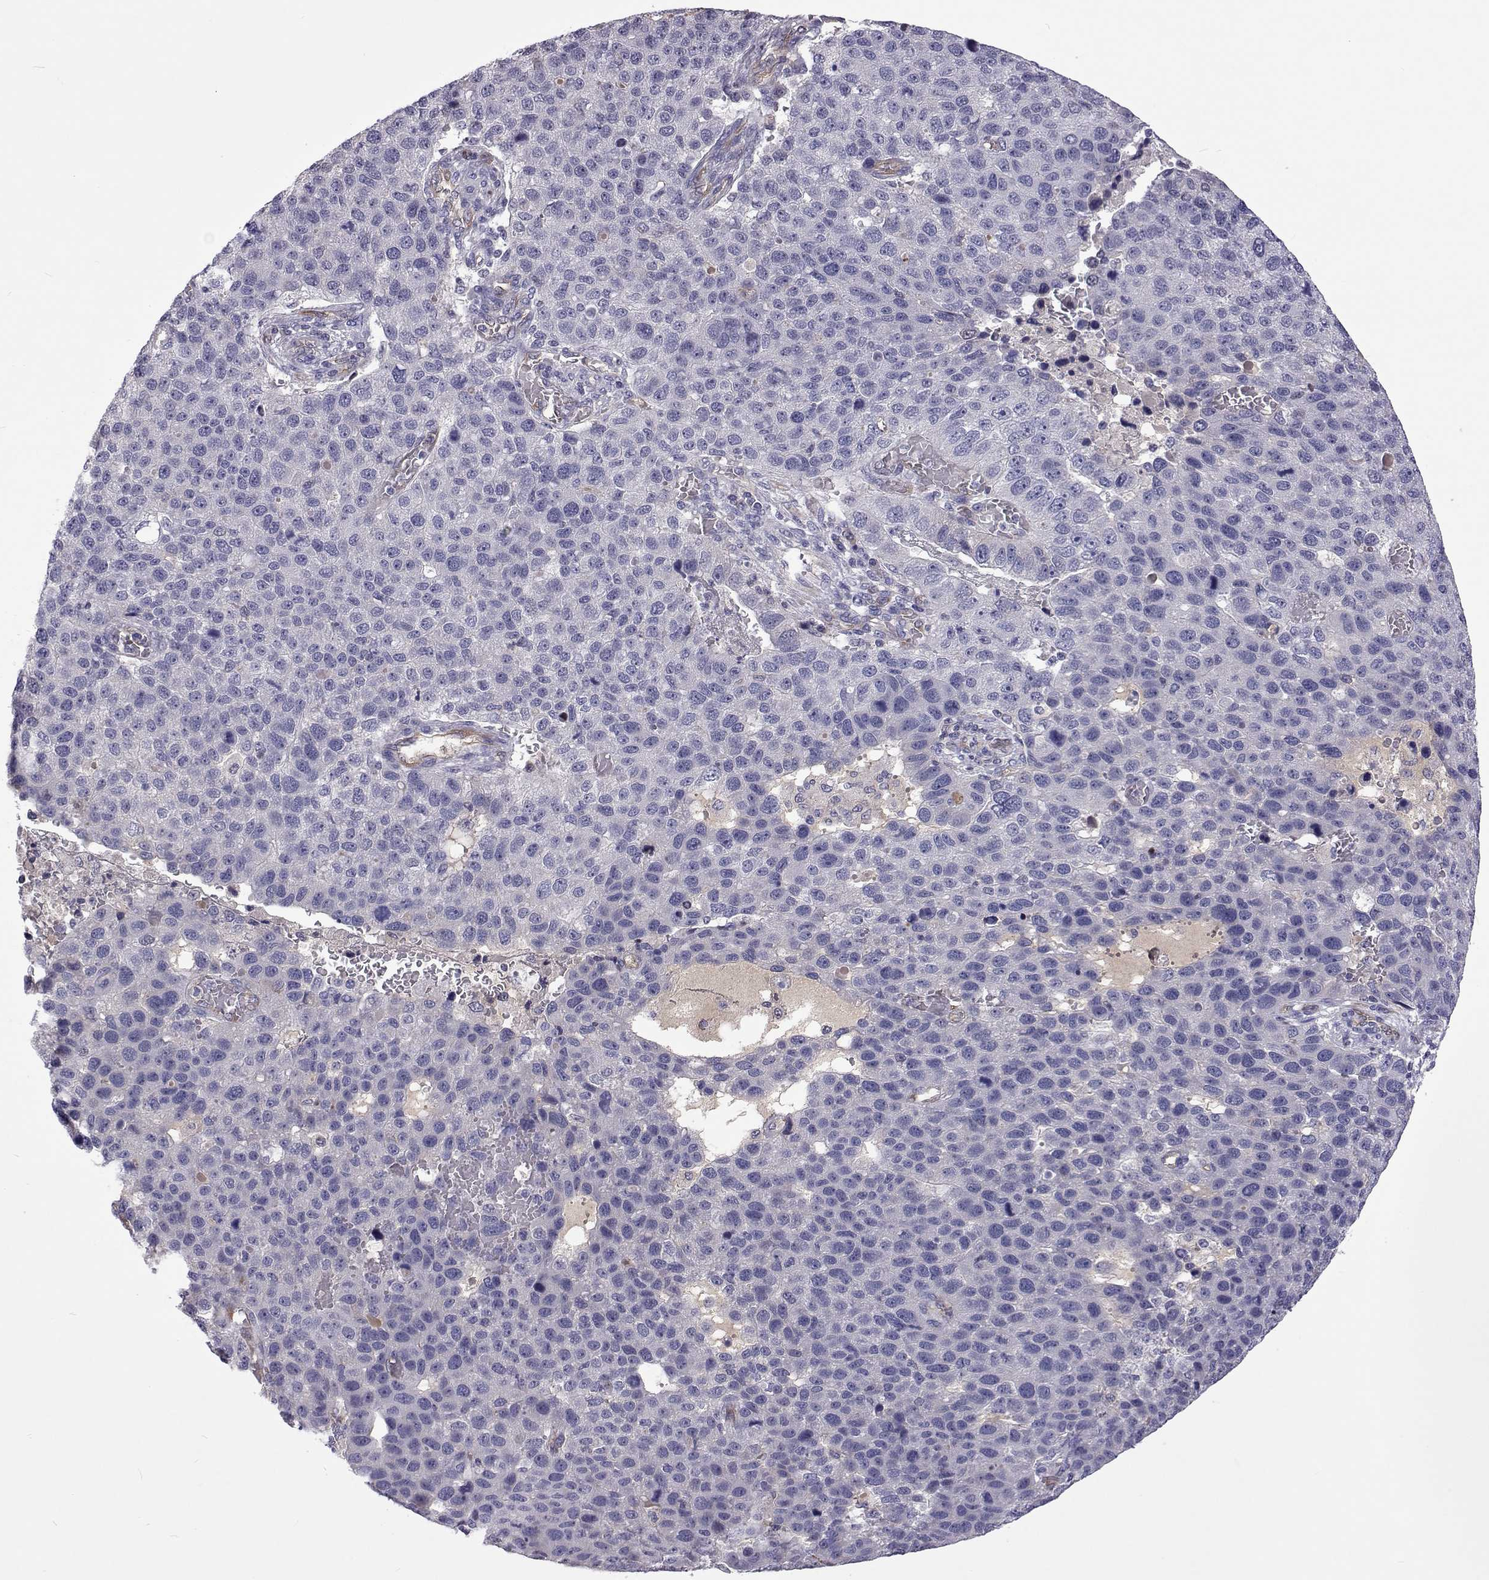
{"staining": {"intensity": "negative", "quantity": "none", "location": "none"}, "tissue": "pancreatic cancer", "cell_type": "Tumor cells", "image_type": "cancer", "snomed": [{"axis": "morphology", "description": "Adenocarcinoma, NOS"}, {"axis": "topography", "description": "Pancreas"}], "caption": "Immunohistochemical staining of adenocarcinoma (pancreatic) shows no significant expression in tumor cells.", "gene": "TCF15", "patient": {"sex": "female", "age": 61}}